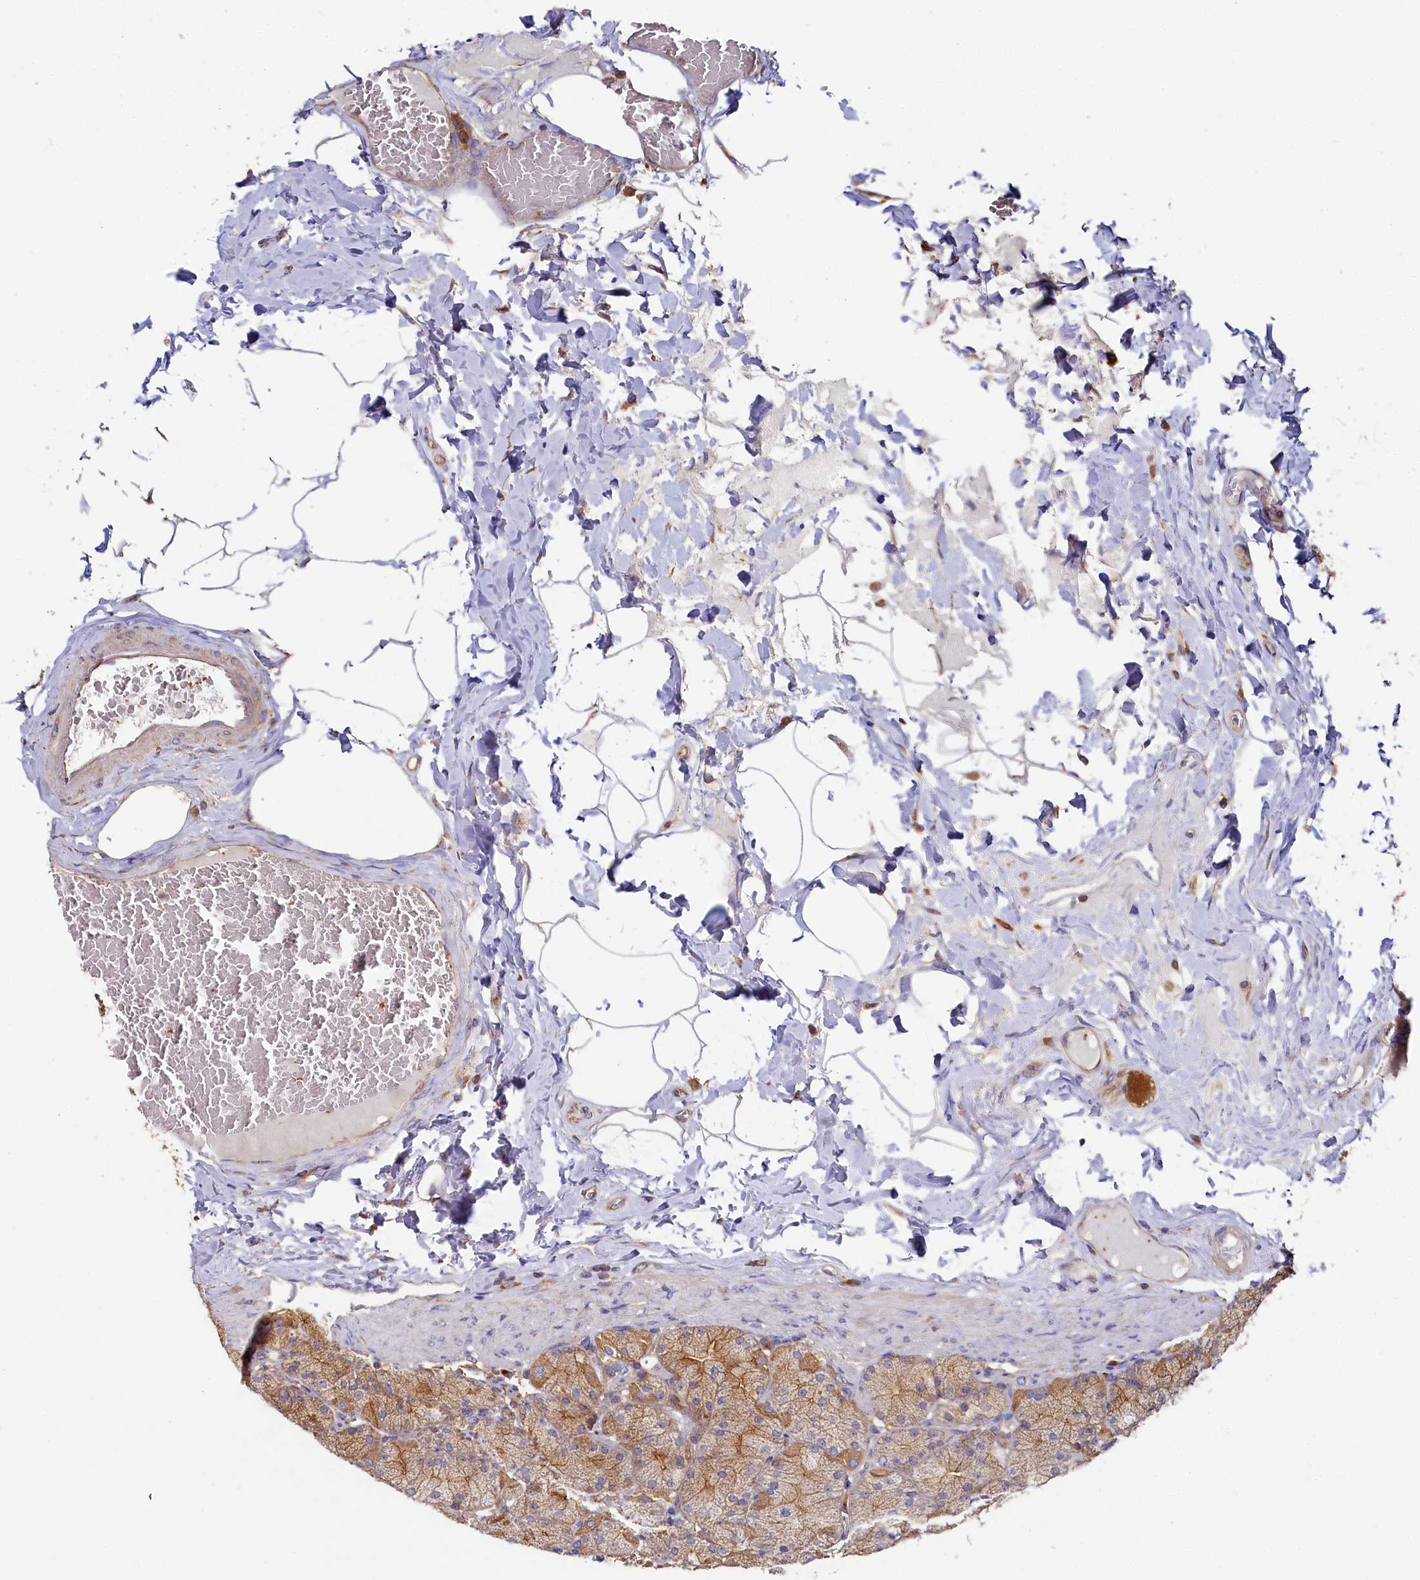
{"staining": {"intensity": "moderate", "quantity": ">75%", "location": "cytoplasmic/membranous"}, "tissue": "stomach", "cell_type": "Glandular cells", "image_type": "normal", "snomed": [{"axis": "morphology", "description": "Normal tissue, NOS"}, {"axis": "topography", "description": "Stomach, upper"}], "caption": "Protein expression analysis of normal stomach exhibits moderate cytoplasmic/membranous staining in about >75% of glandular cells. (brown staining indicates protein expression, while blue staining denotes nuclei).", "gene": "PPIP5K1", "patient": {"sex": "female", "age": 56}}